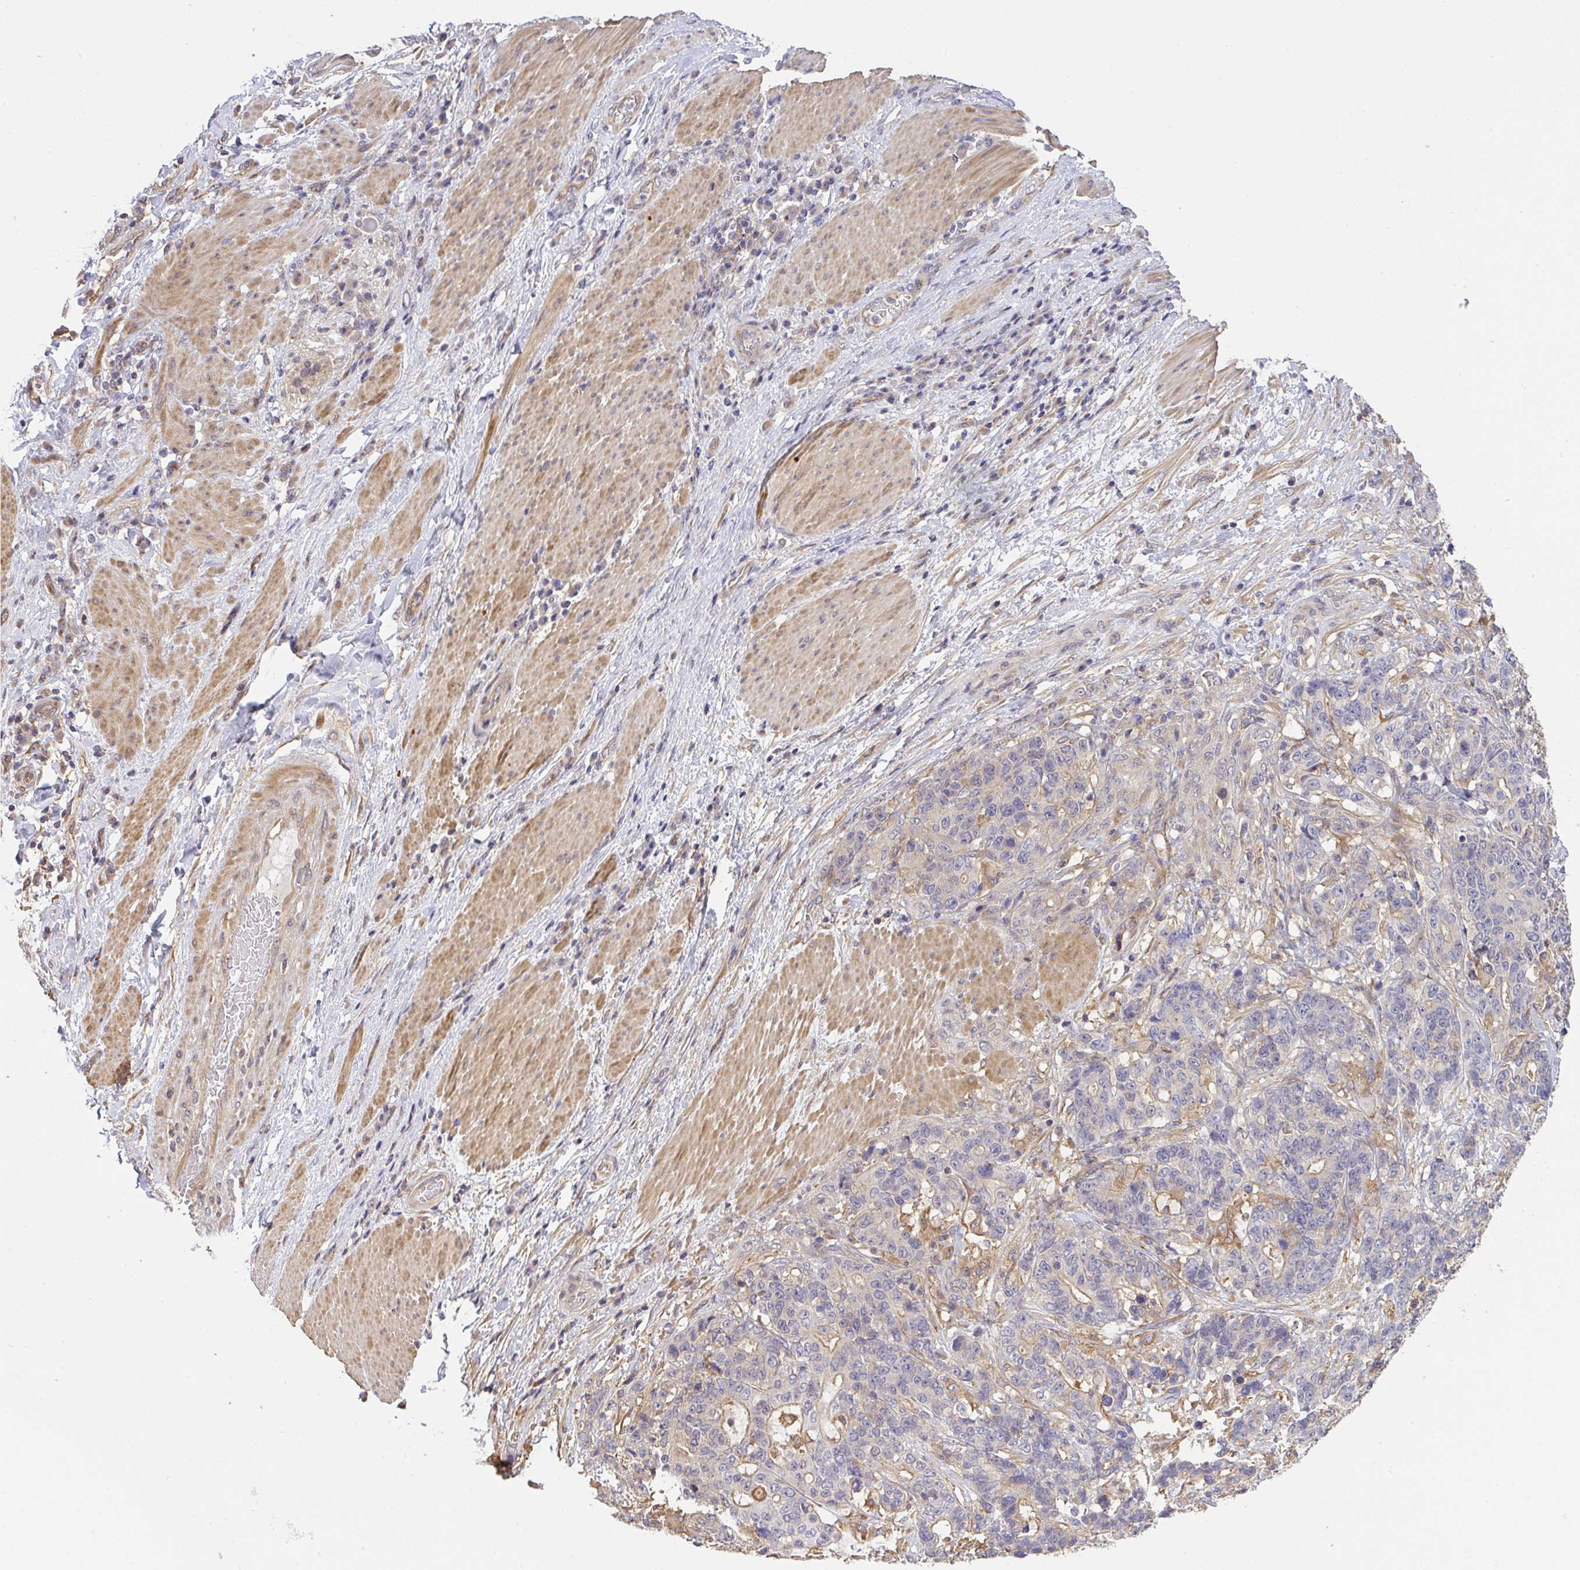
{"staining": {"intensity": "weak", "quantity": "<25%", "location": "cytoplasmic/membranous"}, "tissue": "stomach cancer", "cell_type": "Tumor cells", "image_type": "cancer", "snomed": [{"axis": "morphology", "description": "Normal tissue, NOS"}, {"axis": "morphology", "description": "Adenocarcinoma, NOS"}, {"axis": "topography", "description": "Stomach"}], "caption": "Immunohistochemical staining of human adenocarcinoma (stomach) shows no significant staining in tumor cells. (Brightfield microscopy of DAB (3,3'-diaminobenzidine) IHC at high magnification).", "gene": "EEF1AKMT1", "patient": {"sex": "female", "age": 64}}